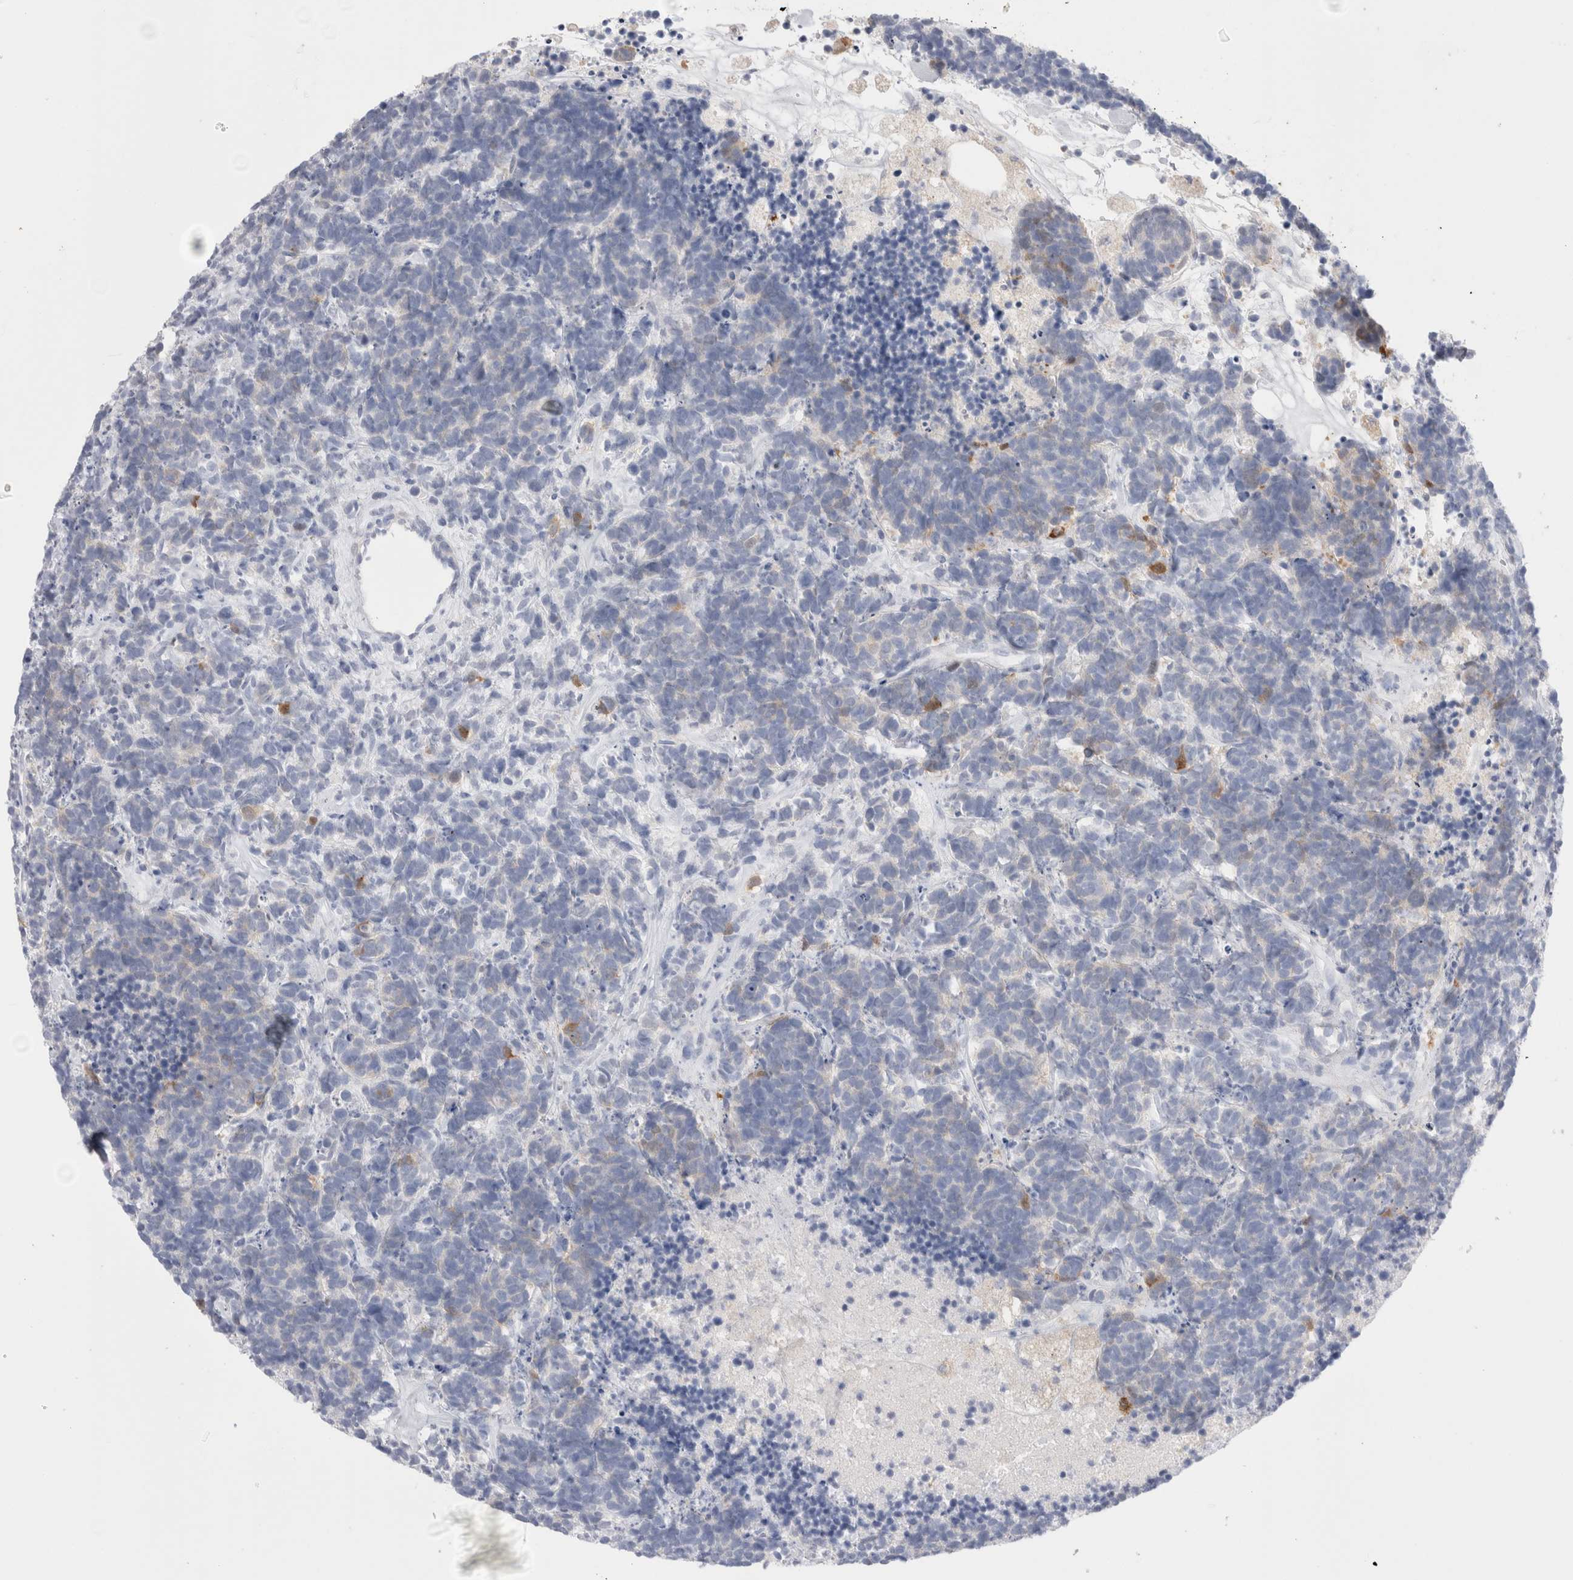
{"staining": {"intensity": "negative", "quantity": "none", "location": "none"}, "tissue": "carcinoid", "cell_type": "Tumor cells", "image_type": "cancer", "snomed": [{"axis": "morphology", "description": "Carcinoma, NOS"}, {"axis": "morphology", "description": "Carcinoid, malignant, NOS"}, {"axis": "topography", "description": "Urinary bladder"}], "caption": "Carcinoid was stained to show a protein in brown. There is no significant positivity in tumor cells. (DAB (3,3'-diaminobenzidine) IHC with hematoxylin counter stain).", "gene": "NAPEPLD", "patient": {"sex": "male", "age": 57}}